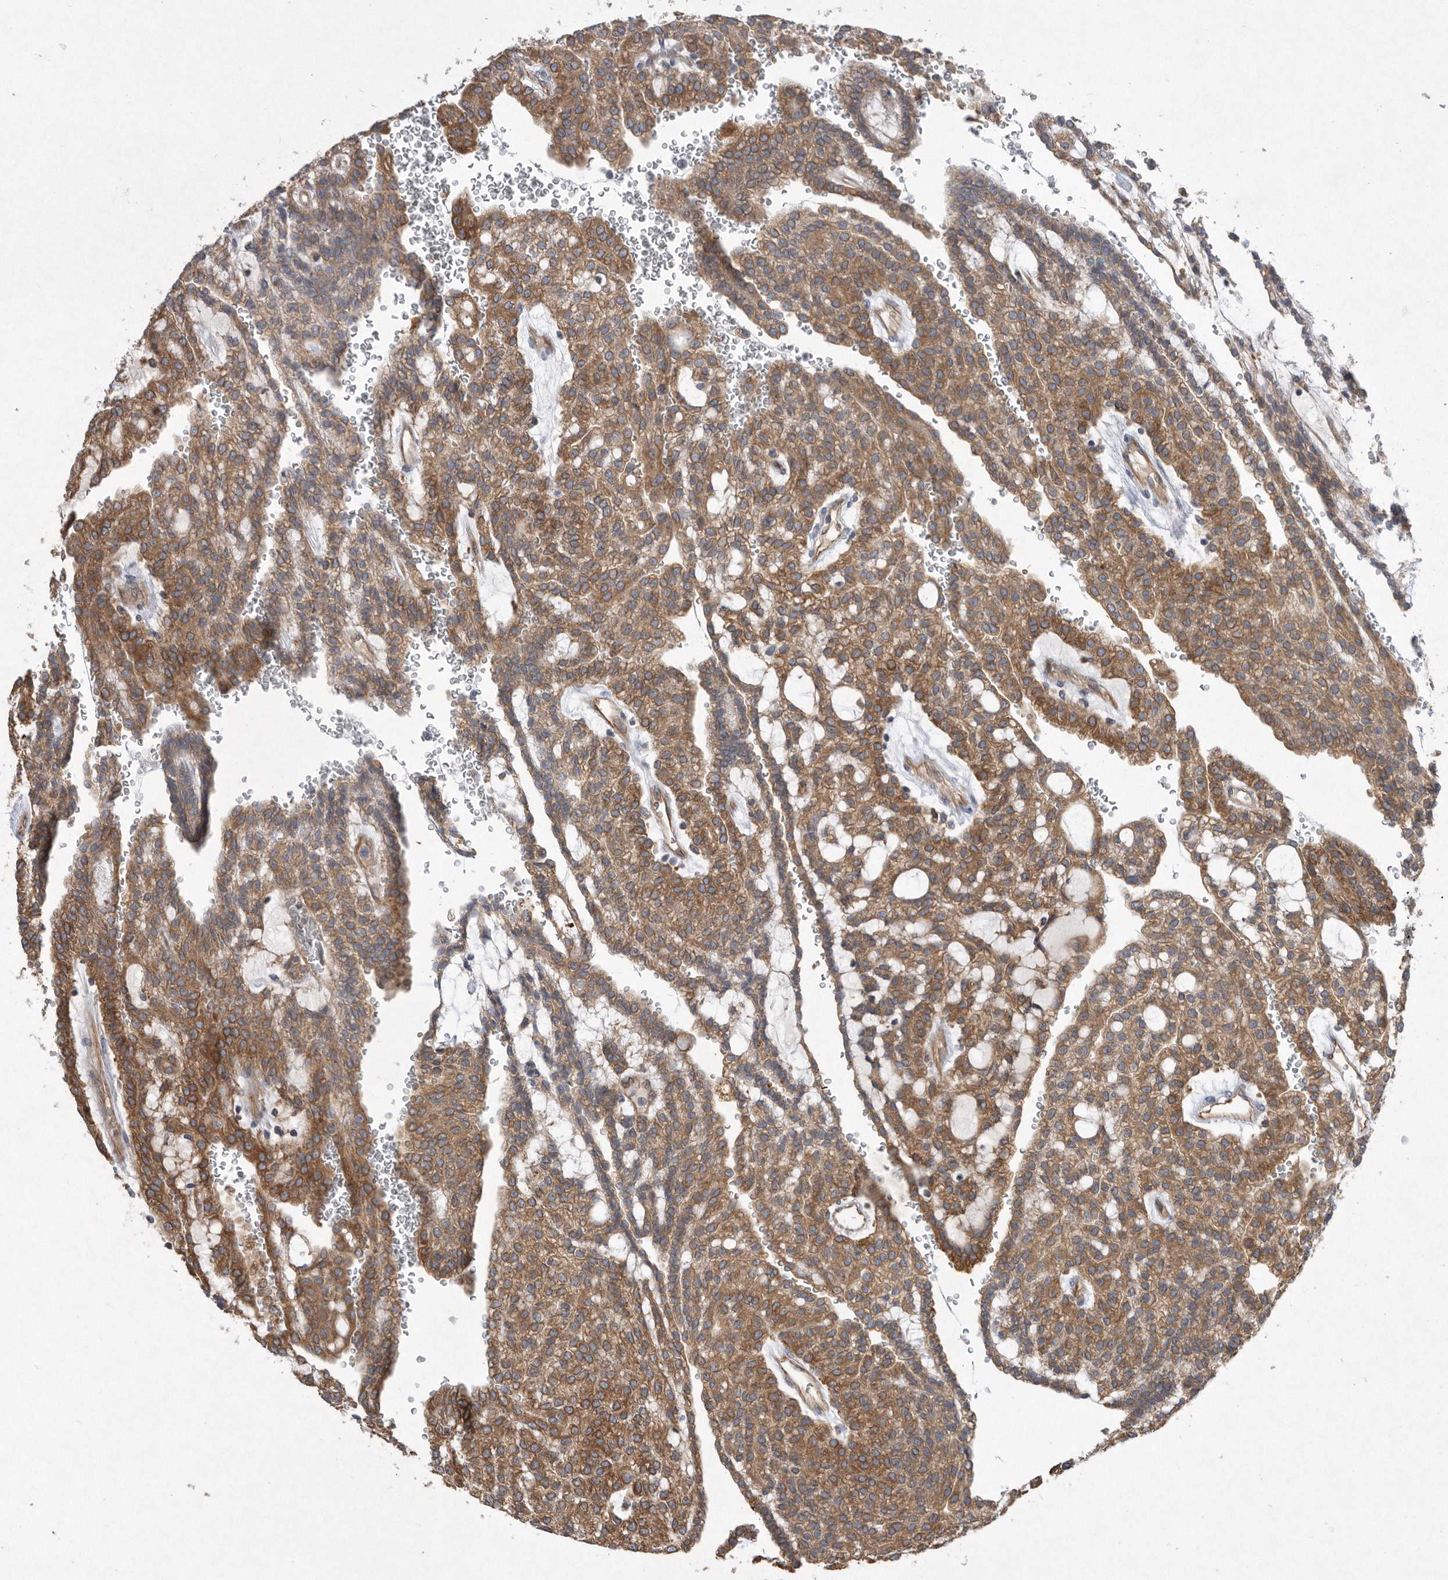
{"staining": {"intensity": "moderate", "quantity": ">75%", "location": "cytoplasmic/membranous"}, "tissue": "renal cancer", "cell_type": "Tumor cells", "image_type": "cancer", "snomed": [{"axis": "morphology", "description": "Adenocarcinoma, NOS"}, {"axis": "topography", "description": "Kidney"}], "caption": "Protein staining of renal adenocarcinoma tissue displays moderate cytoplasmic/membranous positivity in approximately >75% of tumor cells. (IHC, brightfield microscopy, high magnification).", "gene": "PON2", "patient": {"sex": "male", "age": 63}}